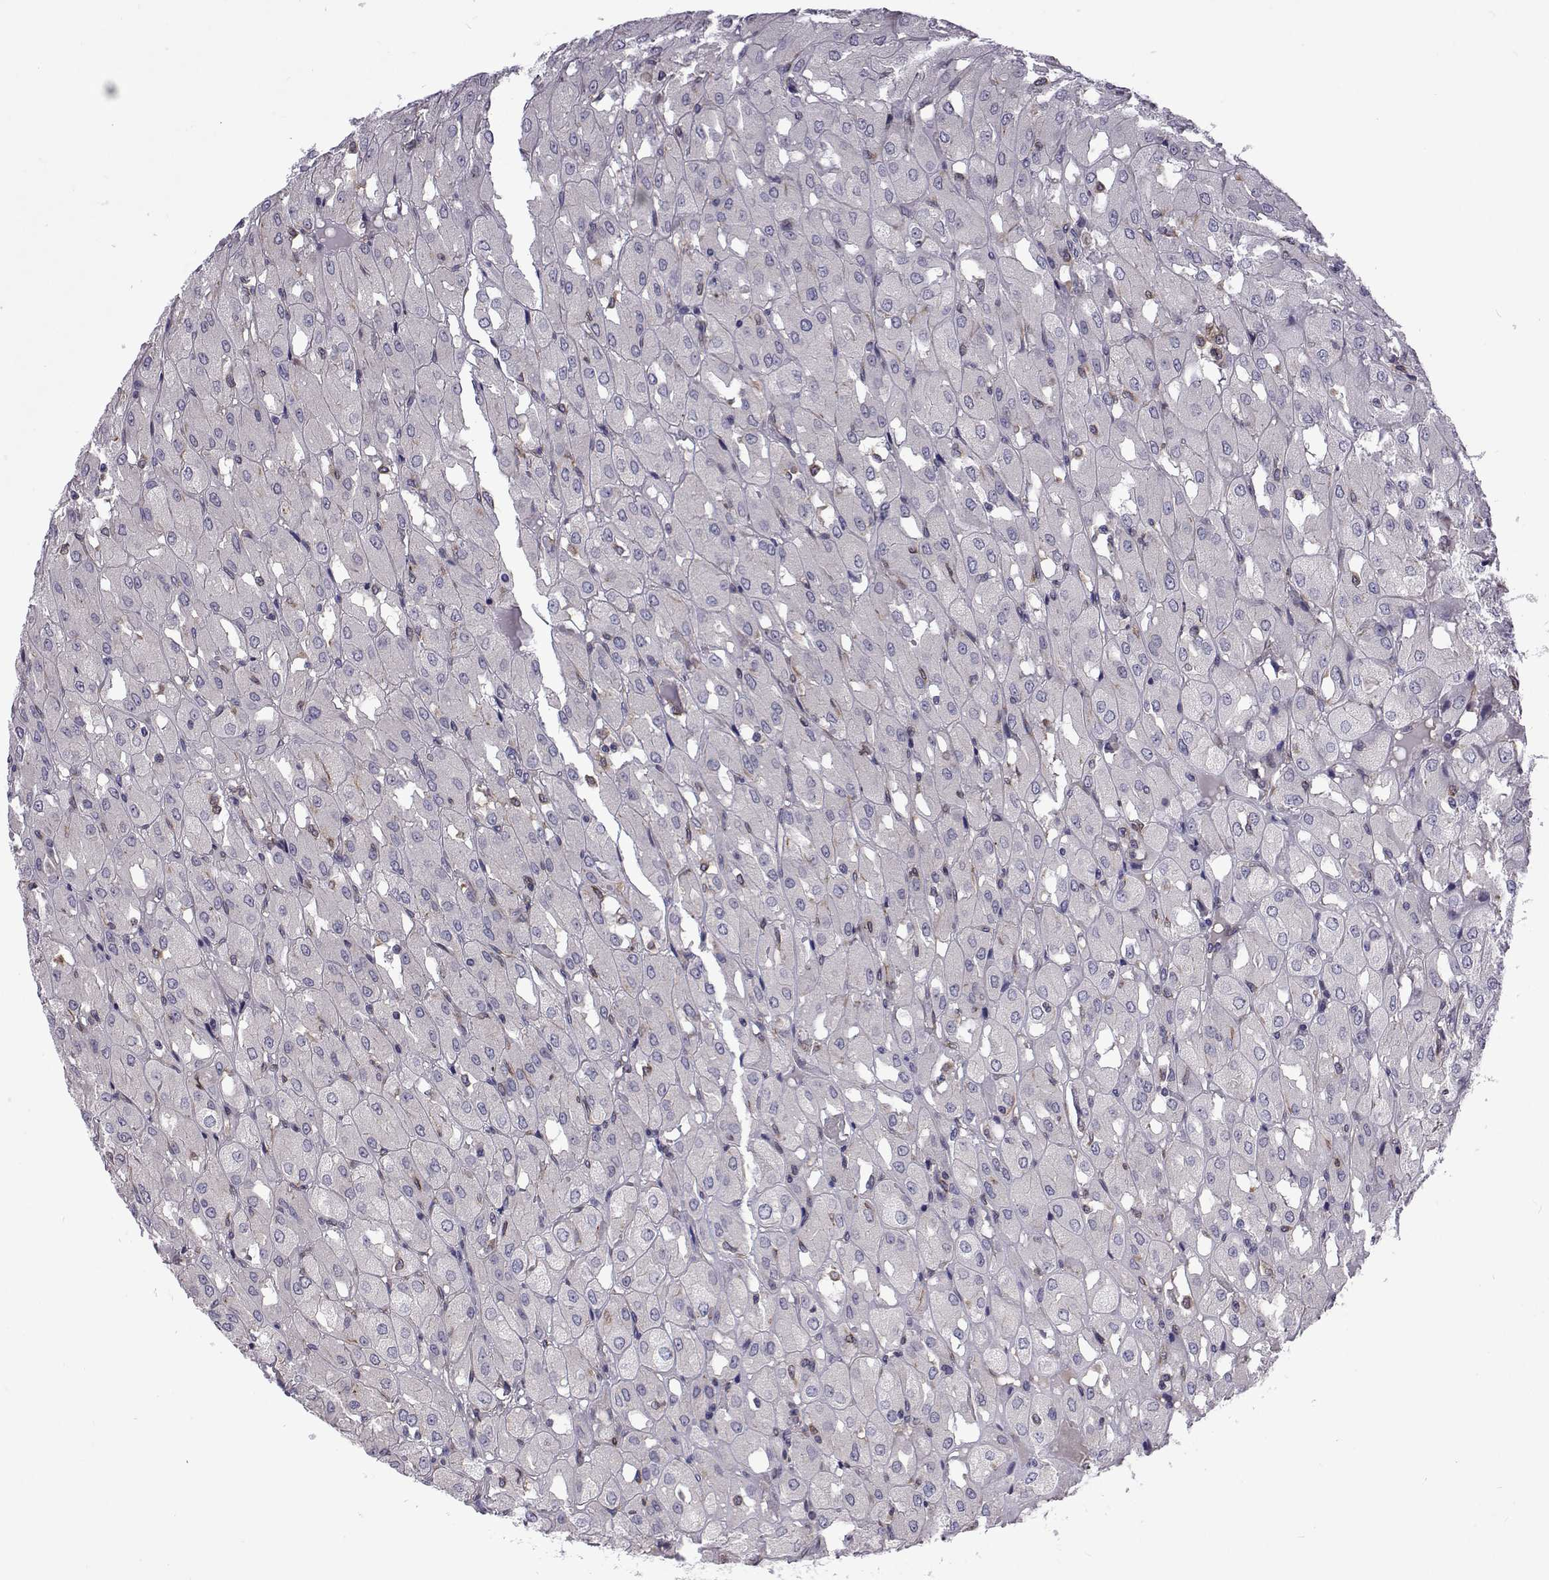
{"staining": {"intensity": "negative", "quantity": "none", "location": "none"}, "tissue": "renal cancer", "cell_type": "Tumor cells", "image_type": "cancer", "snomed": [{"axis": "morphology", "description": "Adenocarcinoma, NOS"}, {"axis": "topography", "description": "Kidney"}], "caption": "The micrograph displays no significant expression in tumor cells of renal cancer (adenocarcinoma).", "gene": "TCF15", "patient": {"sex": "male", "age": 72}}